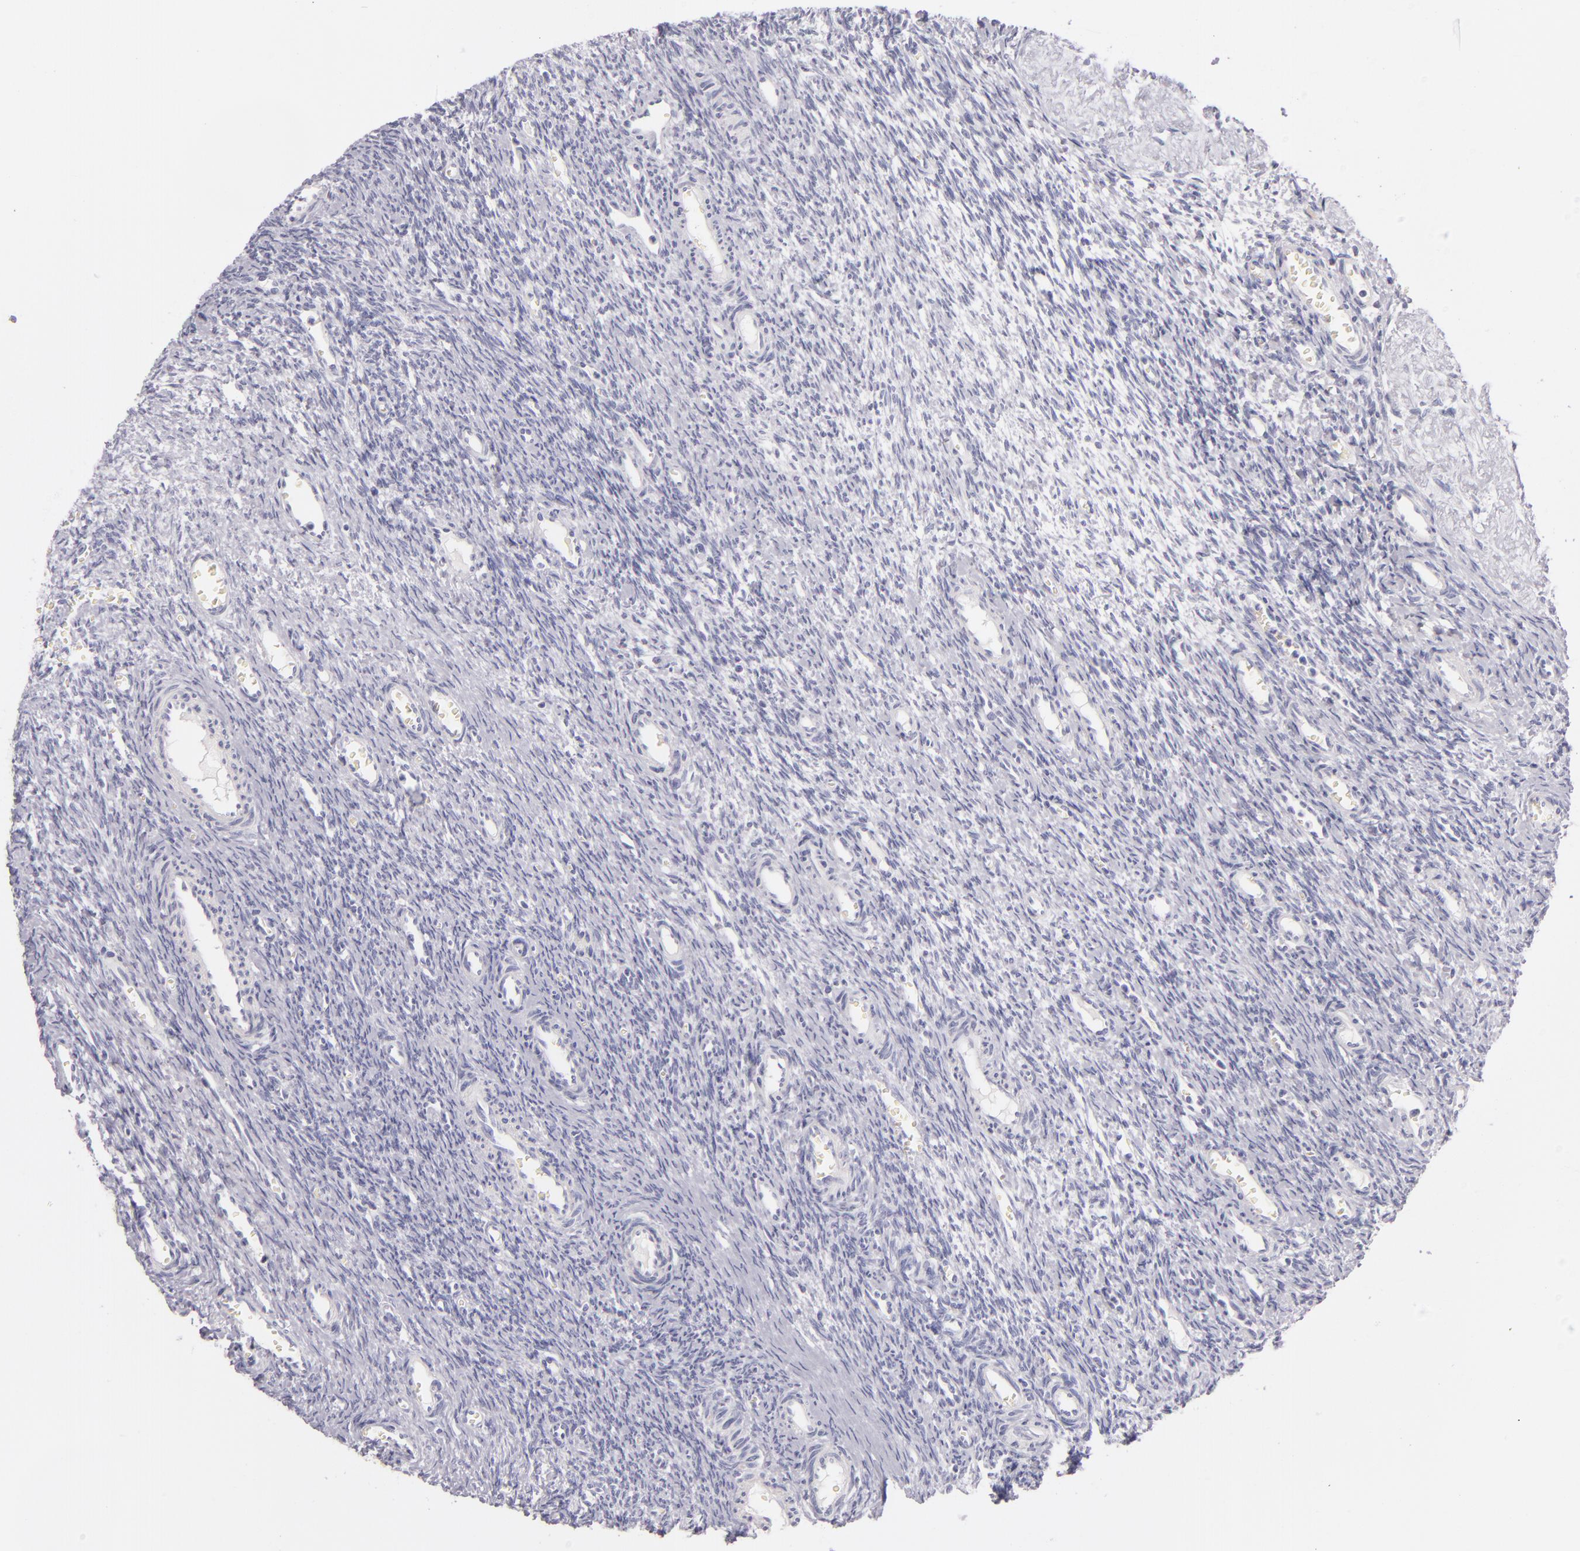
{"staining": {"intensity": "negative", "quantity": "none", "location": "none"}, "tissue": "ovary", "cell_type": "Follicle cells", "image_type": "normal", "snomed": [{"axis": "morphology", "description": "Normal tissue, NOS"}, {"axis": "topography", "description": "Ovary"}], "caption": "The IHC photomicrograph has no significant positivity in follicle cells of ovary. (DAB immunohistochemistry, high magnification).", "gene": "FABP1", "patient": {"sex": "female", "age": 39}}